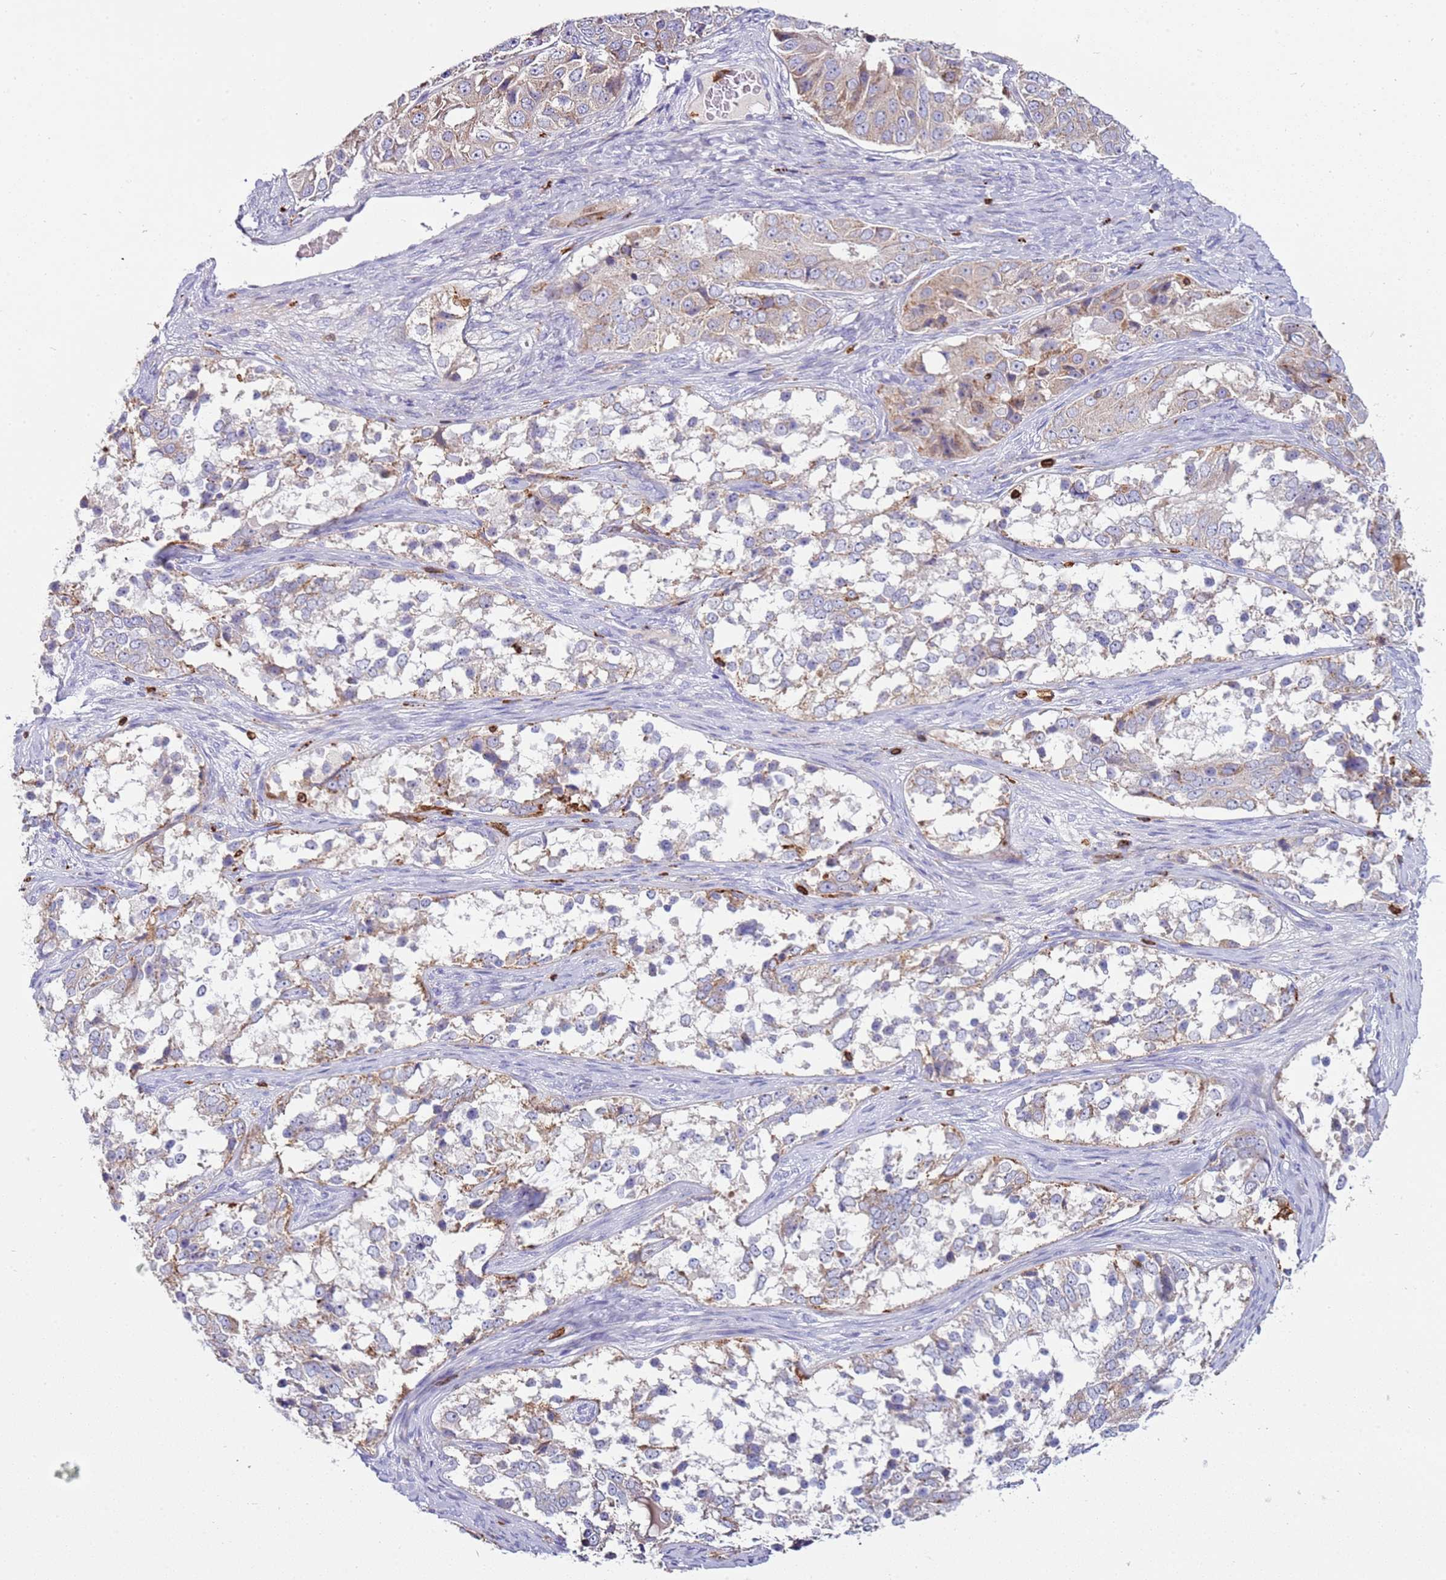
{"staining": {"intensity": "weak", "quantity": "<25%", "location": "cytoplasmic/membranous"}, "tissue": "ovarian cancer", "cell_type": "Tumor cells", "image_type": "cancer", "snomed": [{"axis": "morphology", "description": "Carcinoma, endometroid"}, {"axis": "topography", "description": "Ovary"}], "caption": "Protein analysis of ovarian endometroid carcinoma exhibits no significant expression in tumor cells.", "gene": "TTPAL", "patient": {"sex": "female", "age": 51}}